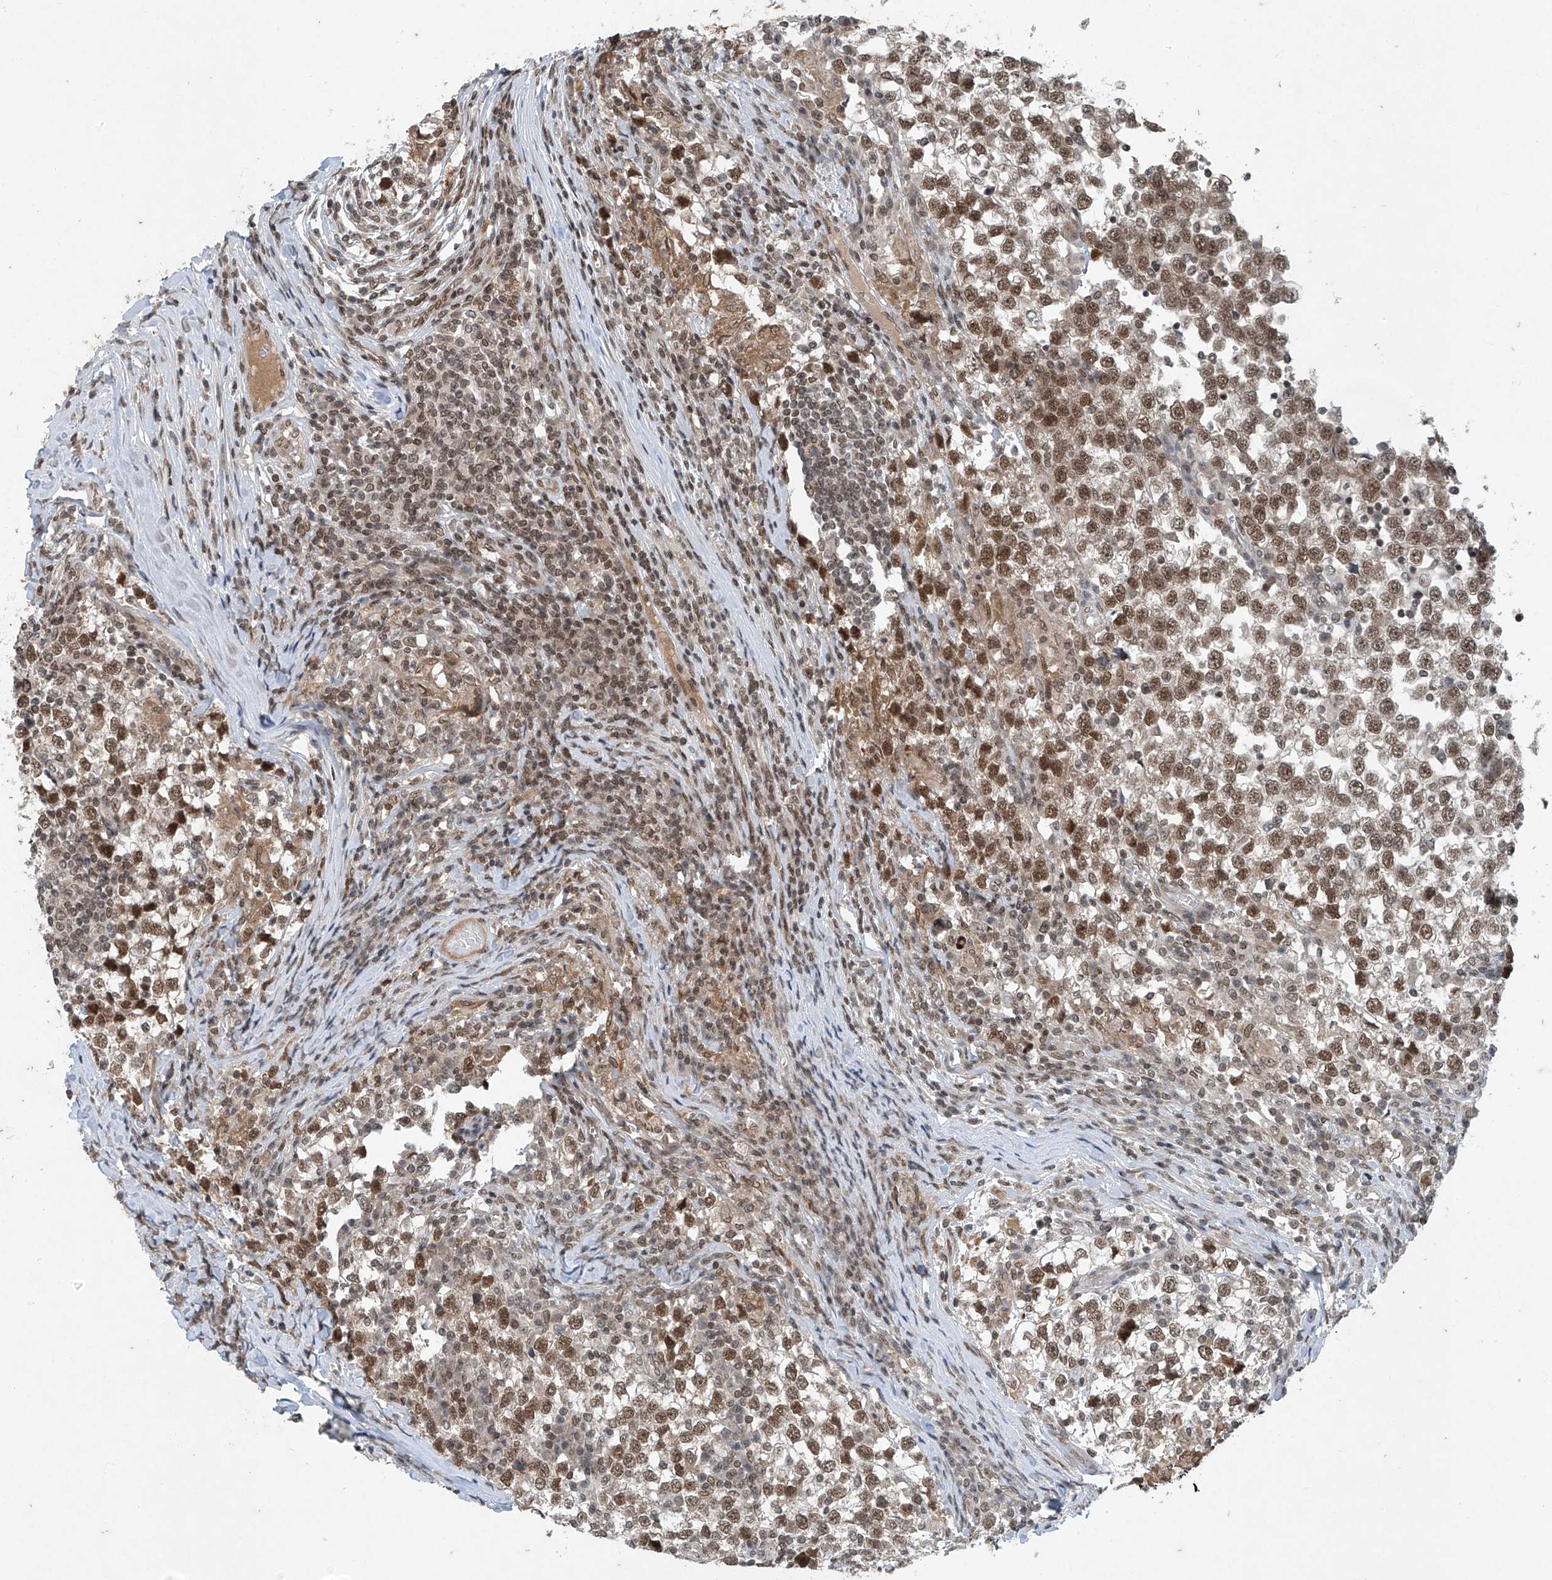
{"staining": {"intensity": "moderate", "quantity": ">75%", "location": "nuclear"}, "tissue": "testis cancer", "cell_type": "Tumor cells", "image_type": "cancer", "snomed": [{"axis": "morphology", "description": "Seminoma, NOS"}, {"axis": "topography", "description": "Testis"}], "caption": "Seminoma (testis) was stained to show a protein in brown. There is medium levels of moderate nuclear expression in approximately >75% of tumor cells. (Brightfield microscopy of DAB IHC at high magnification).", "gene": "TAF8", "patient": {"sex": "male", "age": 65}}